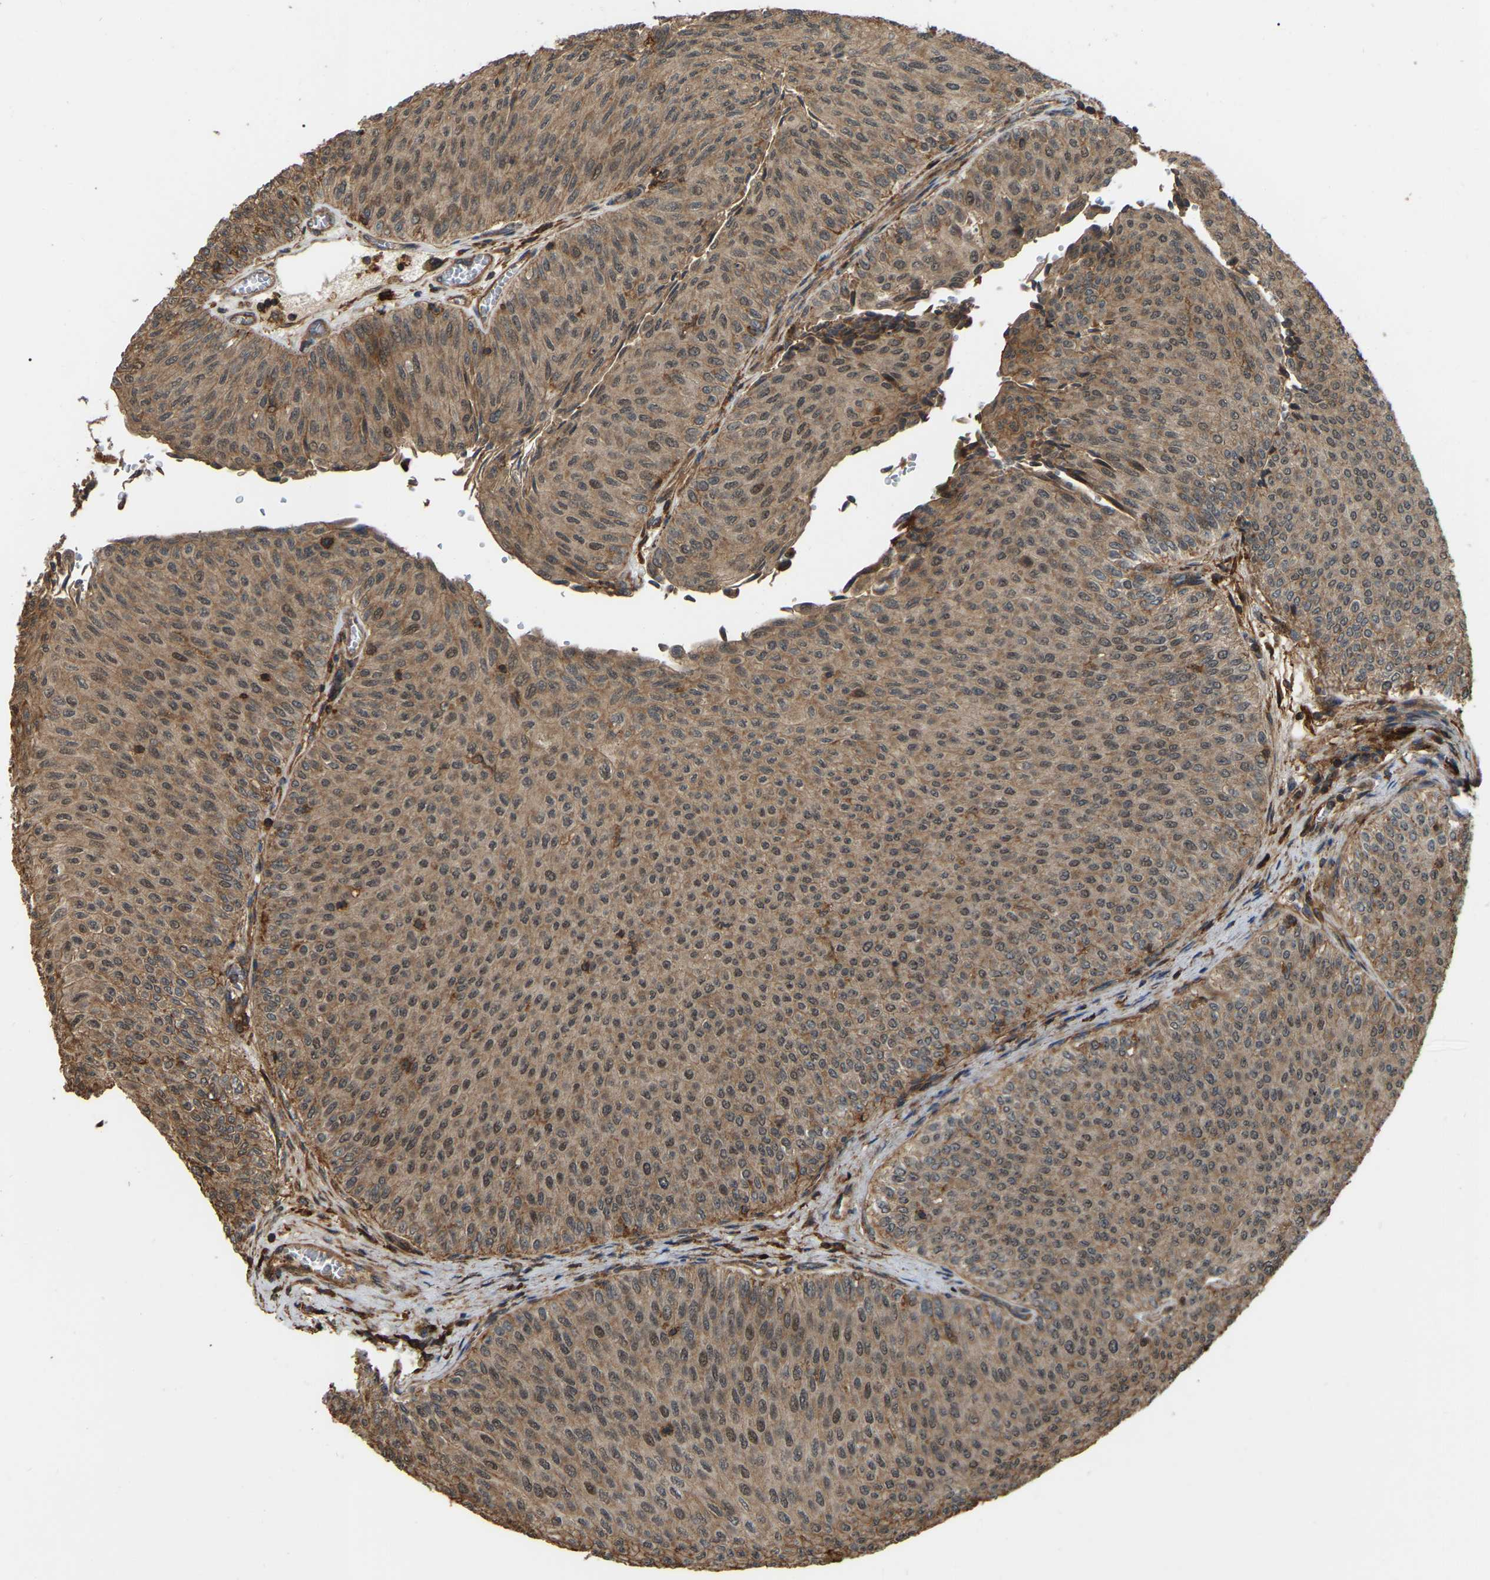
{"staining": {"intensity": "moderate", "quantity": ">75%", "location": "cytoplasmic/membranous,nuclear"}, "tissue": "urothelial cancer", "cell_type": "Tumor cells", "image_type": "cancer", "snomed": [{"axis": "morphology", "description": "Urothelial carcinoma, Low grade"}, {"axis": "topography", "description": "Urinary bladder"}], "caption": "Low-grade urothelial carcinoma tissue demonstrates moderate cytoplasmic/membranous and nuclear expression in about >75% of tumor cells, visualized by immunohistochemistry. The staining was performed using DAB (3,3'-diaminobenzidine) to visualize the protein expression in brown, while the nuclei were stained in blue with hematoxylin (Magnification: 20x).", "gene": "SAMD9L", "patient": {"sex": "male", "age": 78}}